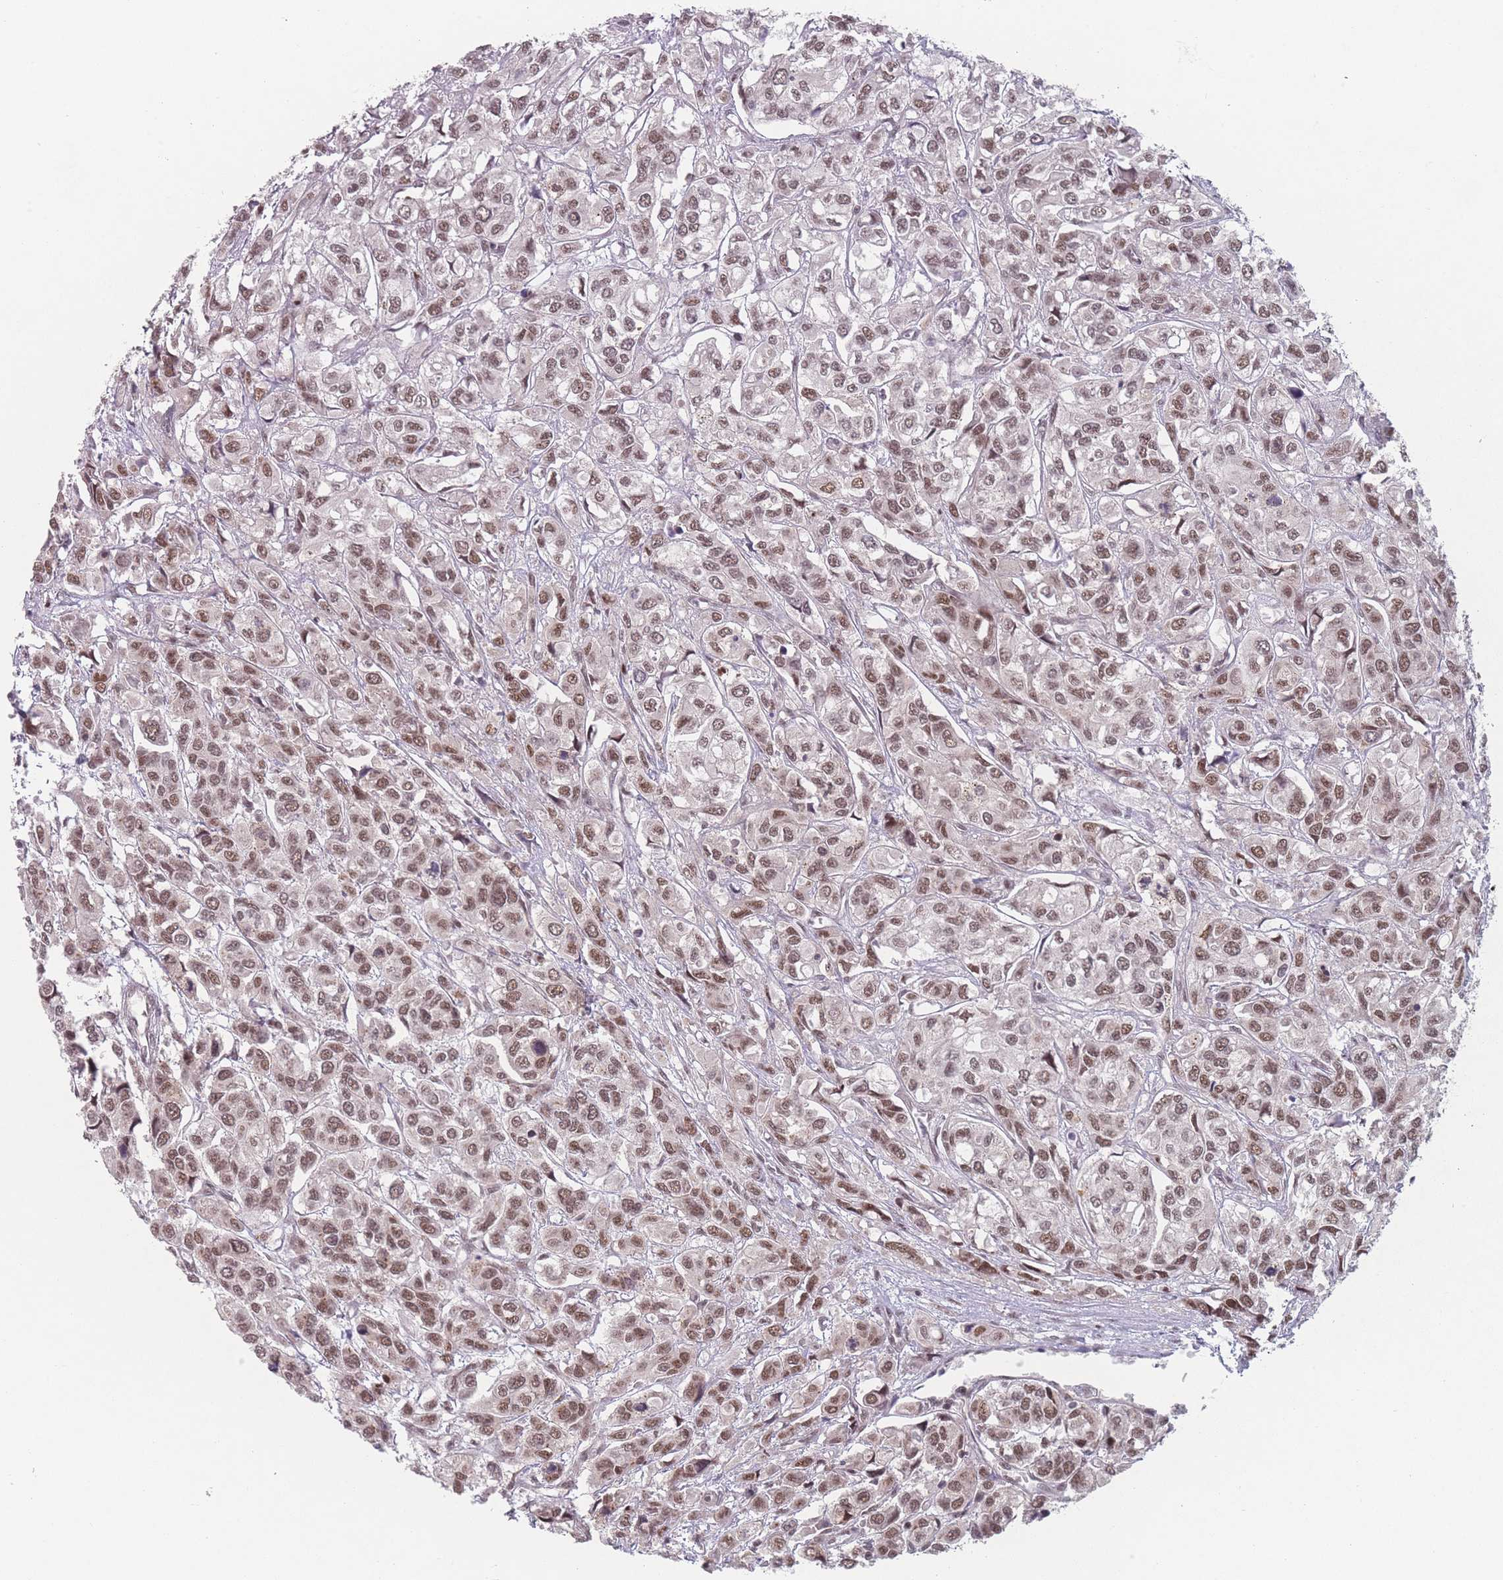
{"staining": {"intensity": "moderate", "quantity": ">75%", "location": "nuclear"}, "tissue": "urothelial cancer", "cell_type": "Tumor cells", "image_type": "cancer", "snomed": [{"axis": "morphology", "description": "Urothelial carcinoma, High grade"}, {"axis": "topography", "description": "Urinary bladder"}], "caption": "A brown stain shows moderate nuclear expression of a protein in human urothelial cancer tumor cells.", "gene": "ZC3H14", "patient": {"sex": "male", "age": 67}}